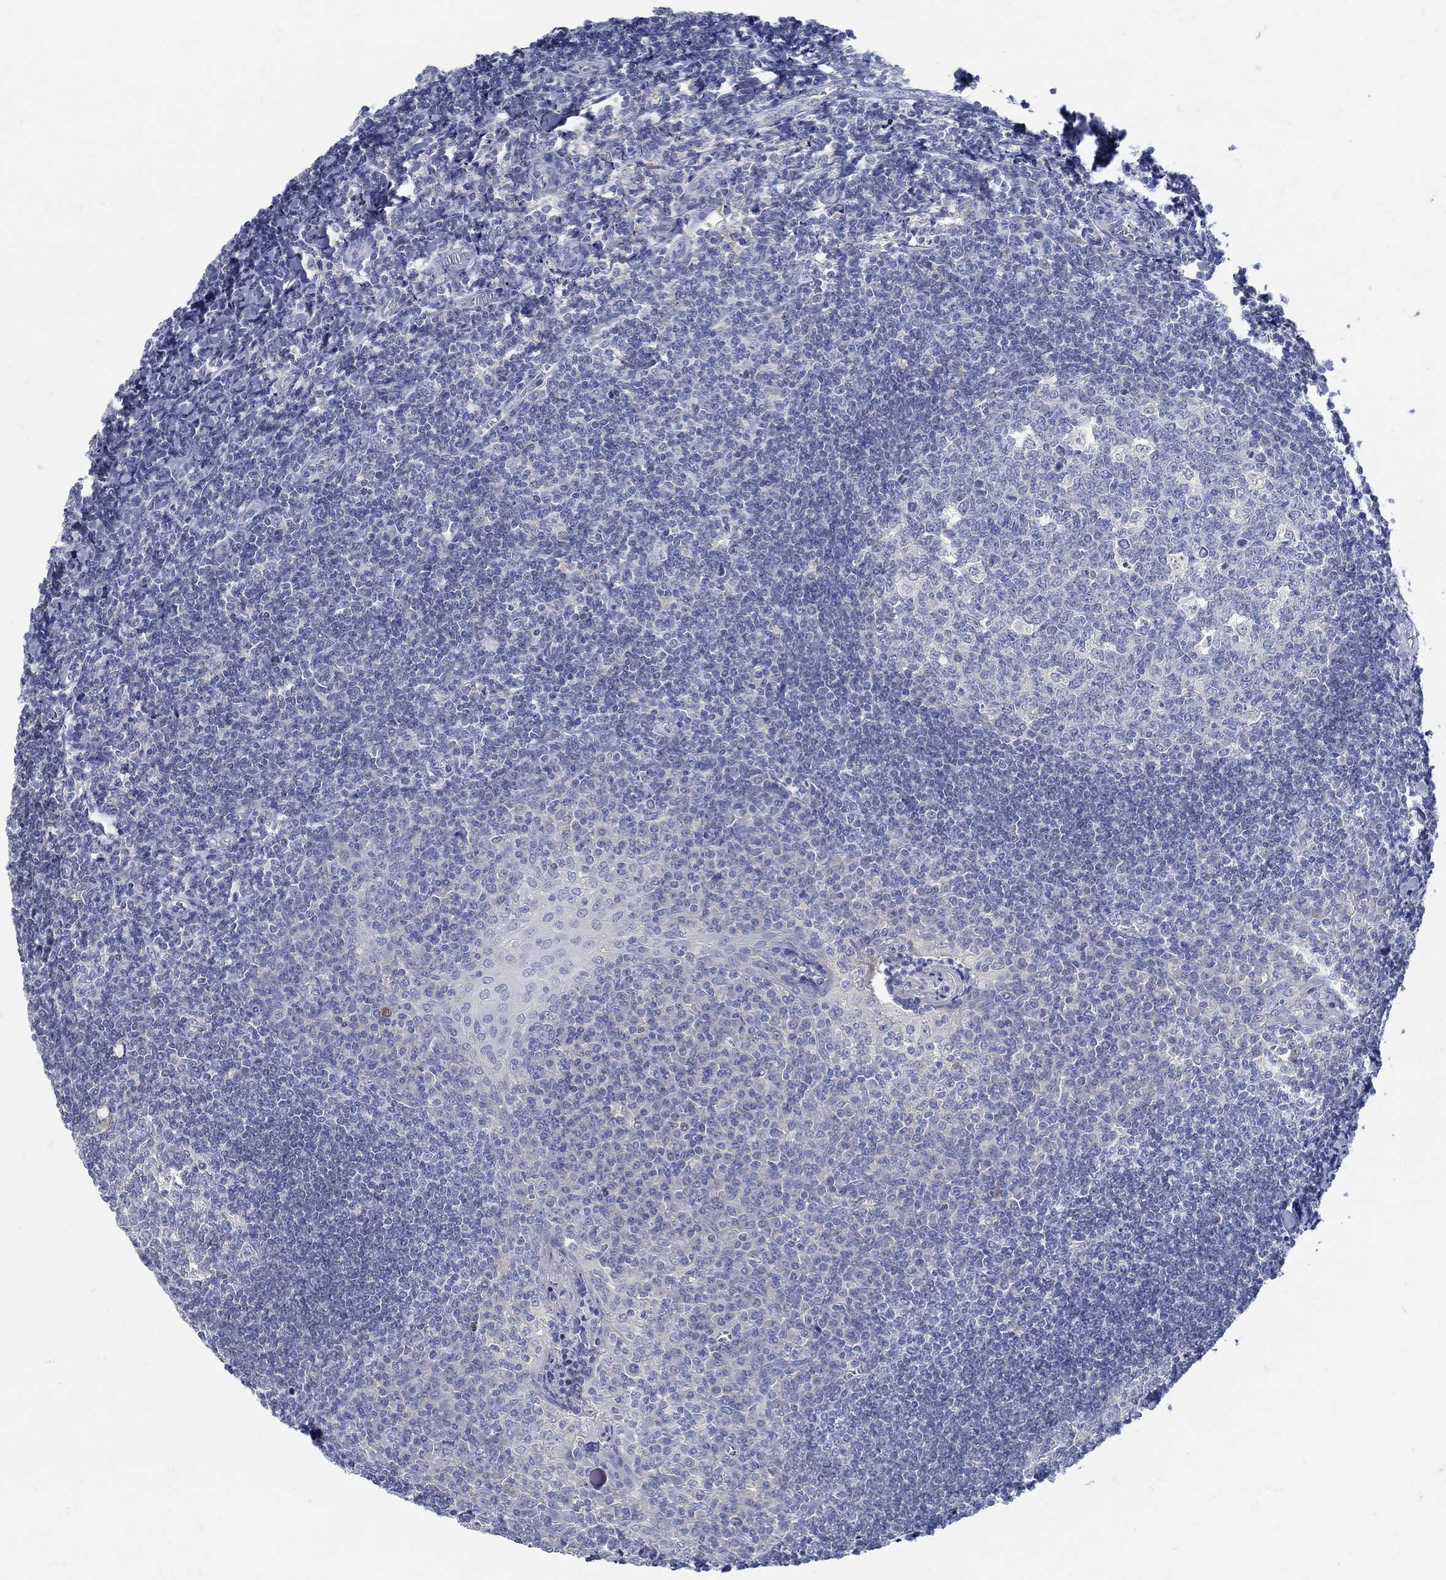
{"staining": {"intensity": "negative", "quantity": "none", "location": "none"}, "tissue": "tonsil", "cell_type": "Germinal center cells", "image_type": "normal", "snomed": [{"axis": "morphology", "description": "Normal tissue, NOS"}, {"axis": "topography", "description": "Tonsil"}], "caption": "Immunohistochemistry (IHC) micrograph of normal human tonsil stained for a protein (brown), which demonstrates no expression in germinal center cells.", "gene": "ZFAND4", "patient": {"sex": "female", "age": 12}}